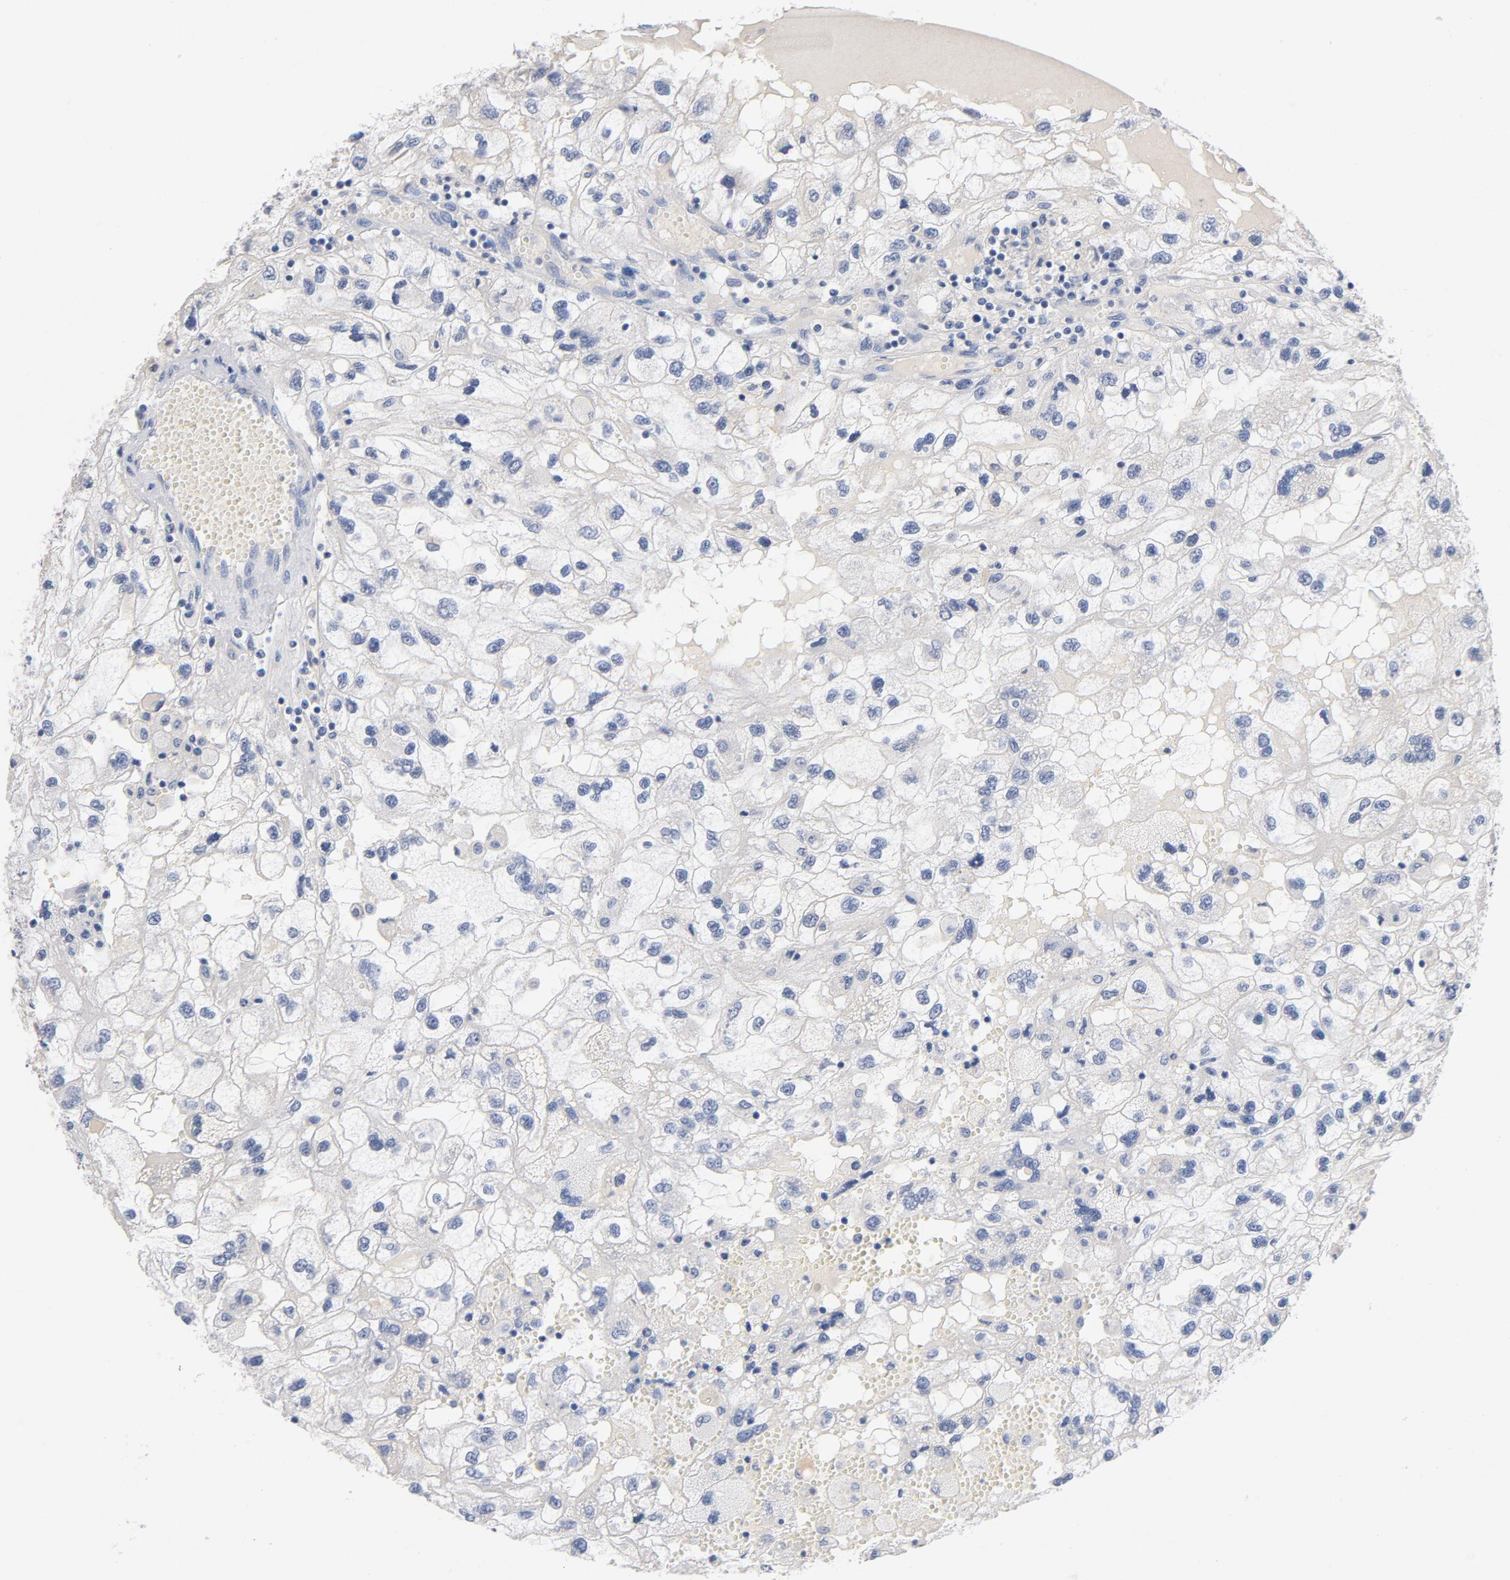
{"staining": {"intensity": "negative", "quantity": "none", "location": "none"}, "tissue": "renal cancer", "cell_type": "Tumor cells", "image_type": "cancer", "snomed": [{"axis": "morphology", "description": "Normal tissue, NOS"}, {"axis": "morphology", "description": "Adenocarcinoma, NOS"}, {"axis": "topography", "description": "Kidney"}], "caption": "The immunohistochemistry micrograph has no significant staining in tumor cells of adenocarcinoma (renal) tissue.", "gene": "ZCCHC13", "patient": {"sex": "male", "age": 71}}